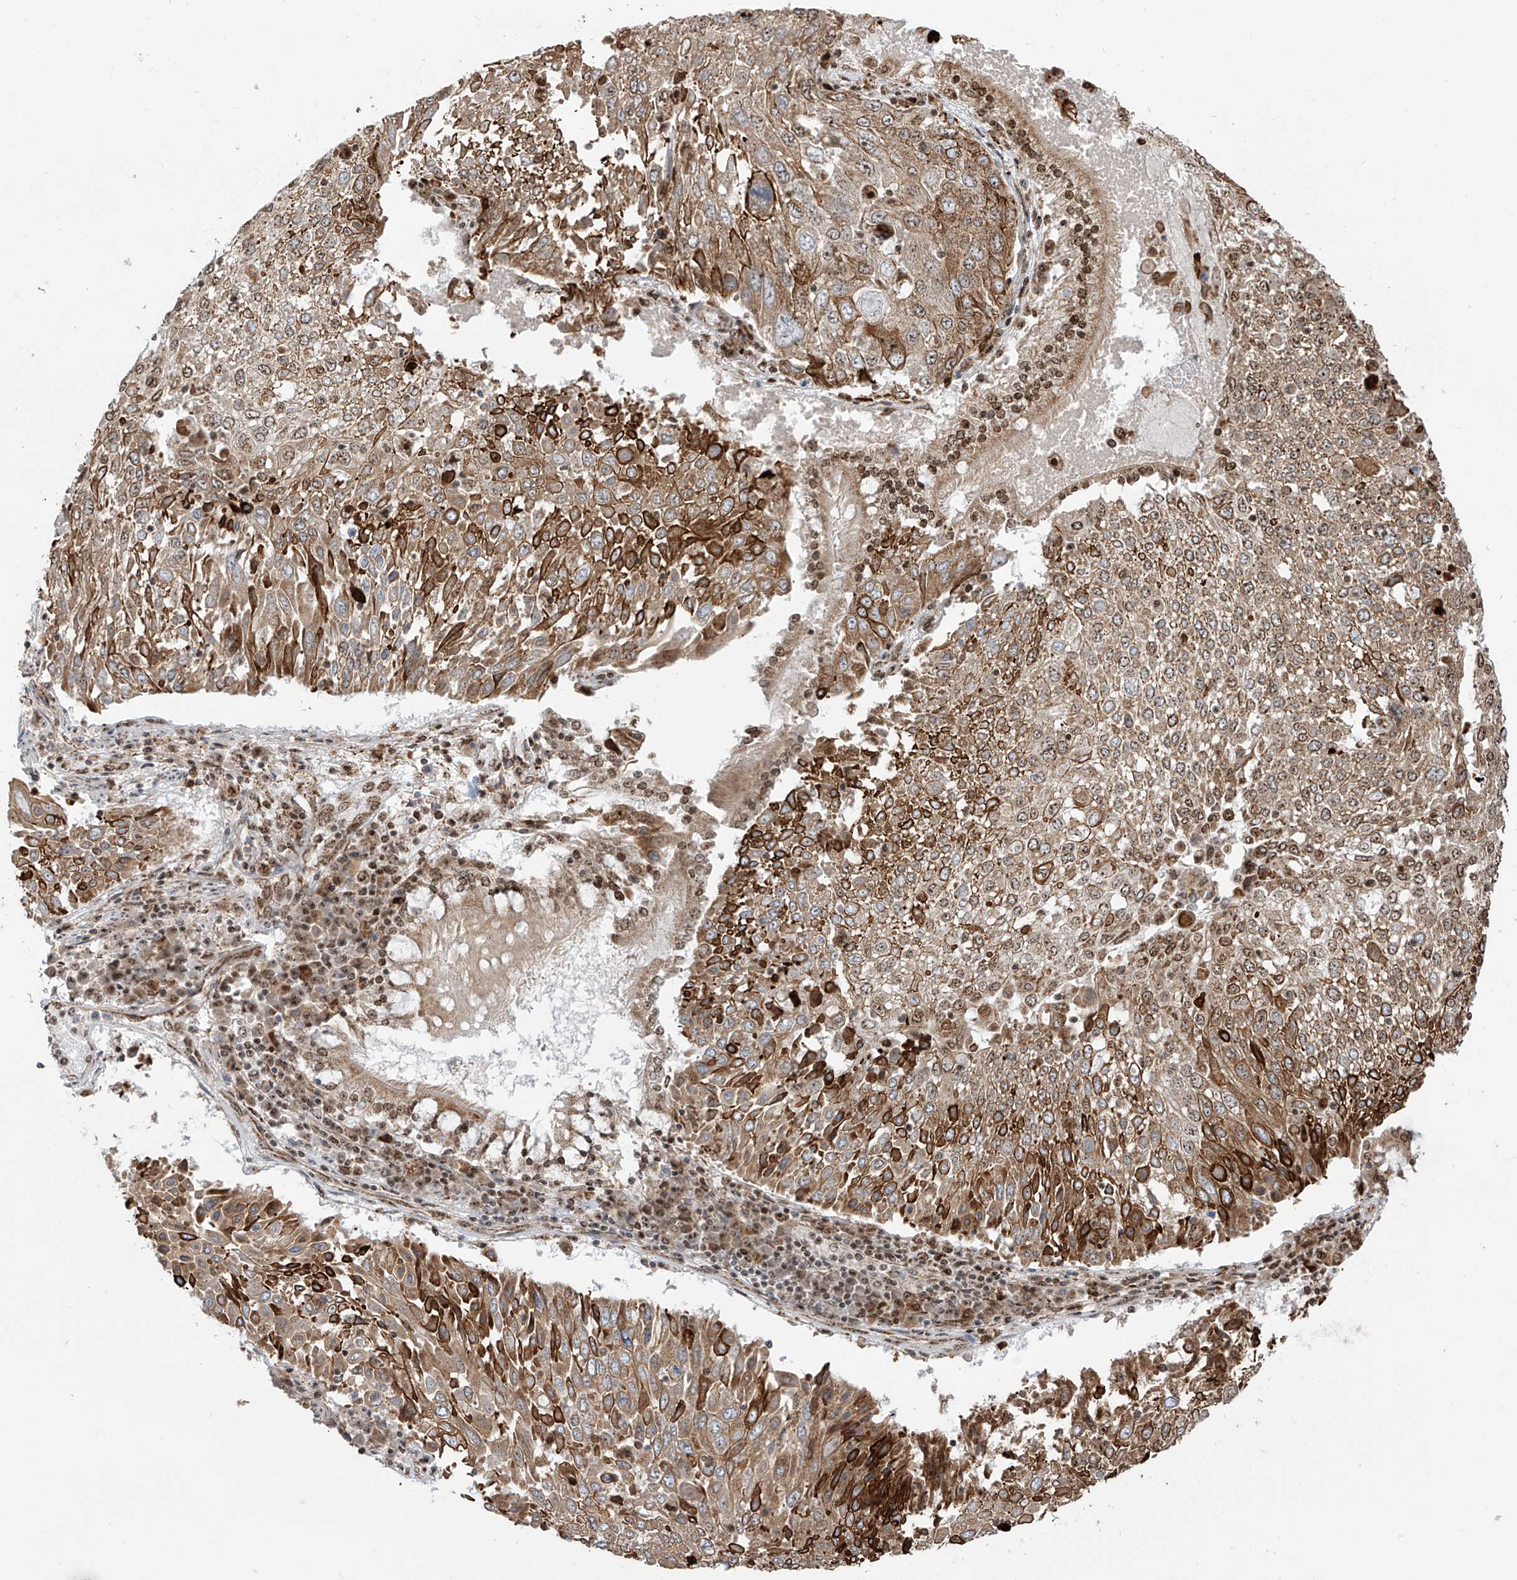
{"staining": {"intensity": "moderate", "quantity": ">75%", "location": "cytoplasmic/membranous,nuclear"}, "tissue": "lung cancer", "cell_type": "Tumor cells", "image_type": "cancer", "snomed": [{"axis": "morphology", "description": "Squamous cell carcinoma, NOS"}, {"axis": "topography", "description": "Lung"}], "caption": "High-magnification brightfield microscopy of lung cancer stained with DAB (3,3'-diaminobenzidine) (brown) and counterstained with hematoxylin (blue). tumor cells exhibit moderate cytoplasmic/membranous and nuclear positivity is identified in about>75% of cells.", "gene": "ZBTB8A", "patient": {"sex": "male", "age": 65}}